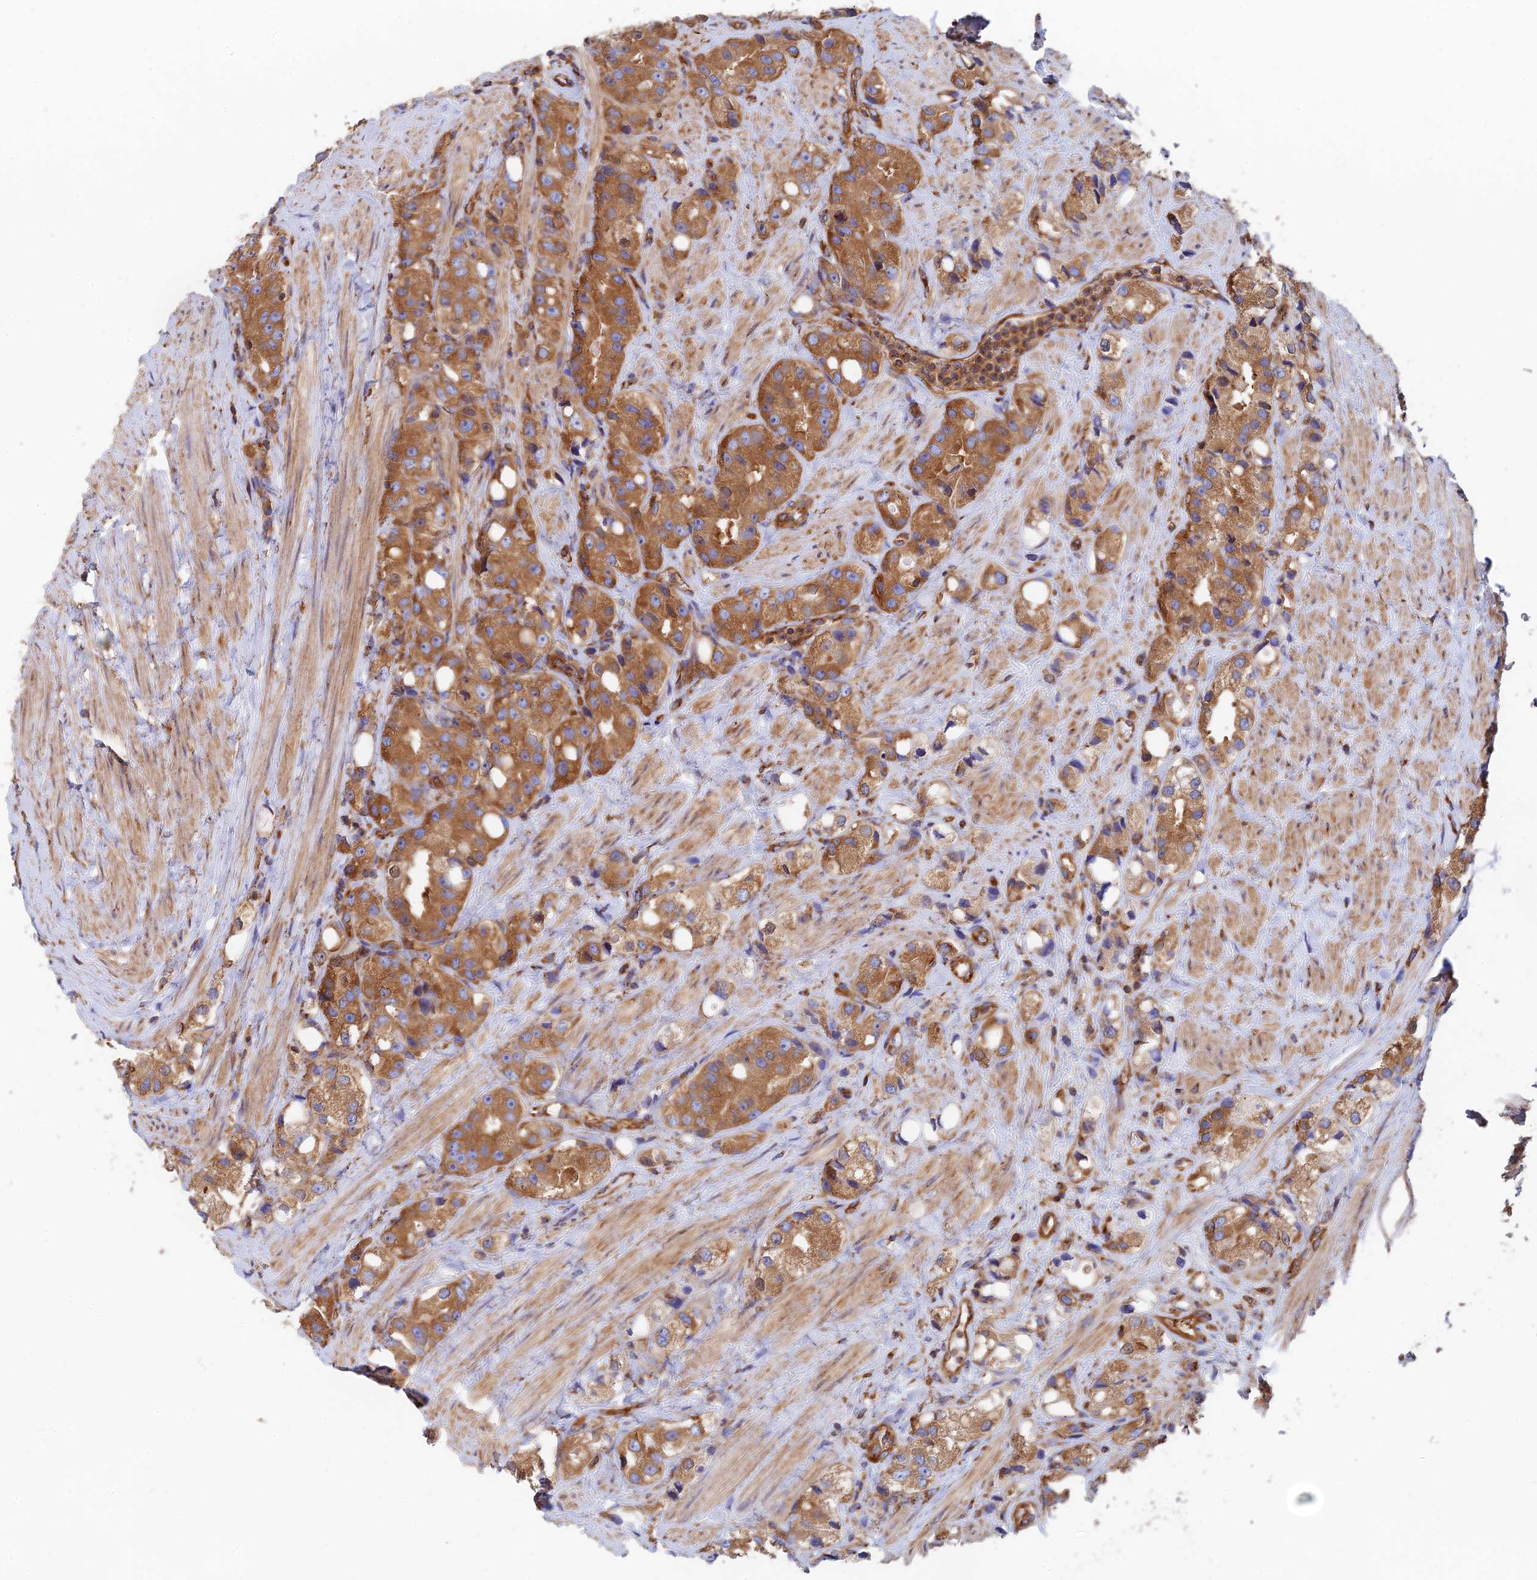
{"staining": {"intensity": "strong", "quantity": ">75%", "location": "cytoplasmic/membranous"}, "tissue": "prostate cancer", "cell_type": "Tumor cells", "image_type": "cancer", "snomed": [{"axis": "morphology", "description": "Adenocarcinoma, NOS"}, {"axis": "topography", "description": "Prostate"}], "caption": "Human prostate cancer stained with a protein marker exhibits strong staining in tumor cells.", "gene": "DCTN2", "patient": {"sex": "male", "age": 79}}